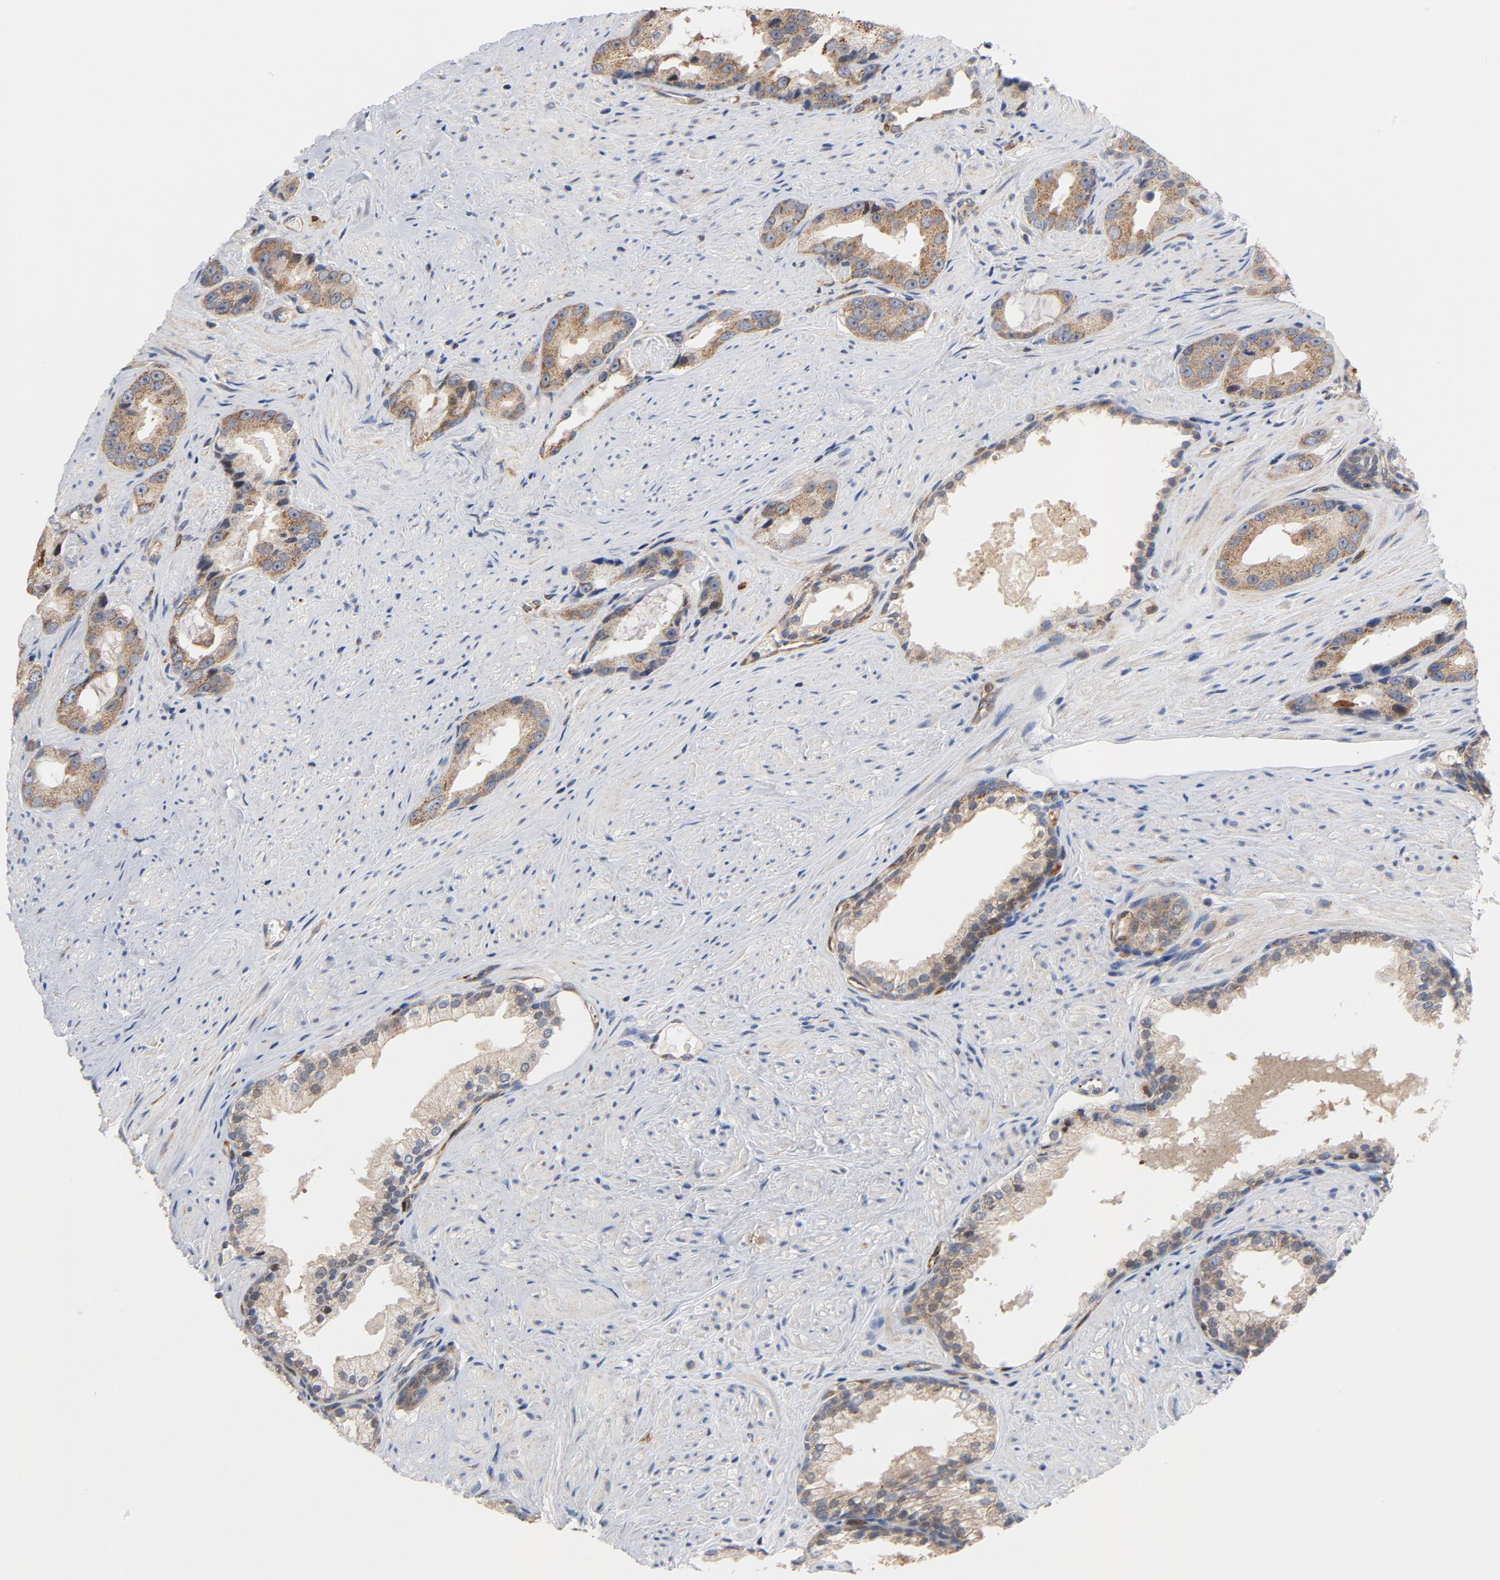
{"staining": {"intensity": "moderate", "quantity": ">75%", "location": "cytoplasmic/membranous"}, "tissue": "prostate cancer", "cell_type": "Tumor cells", "image_type": "cancer", "snomed": [{"axis": "morphology", "description": "Adenocarcinoma, Medium grade"}, {"axis": "topography", "description": "Prostate"}], "caption": "Adenocarcinoma (medium-grade) (prostate) stained for a protein reveals moderate cytoplasmic/membranous positivity in tumor cells.", "gene": "RAPGEF4", "patient": {"sex": "male", "age": 60}}